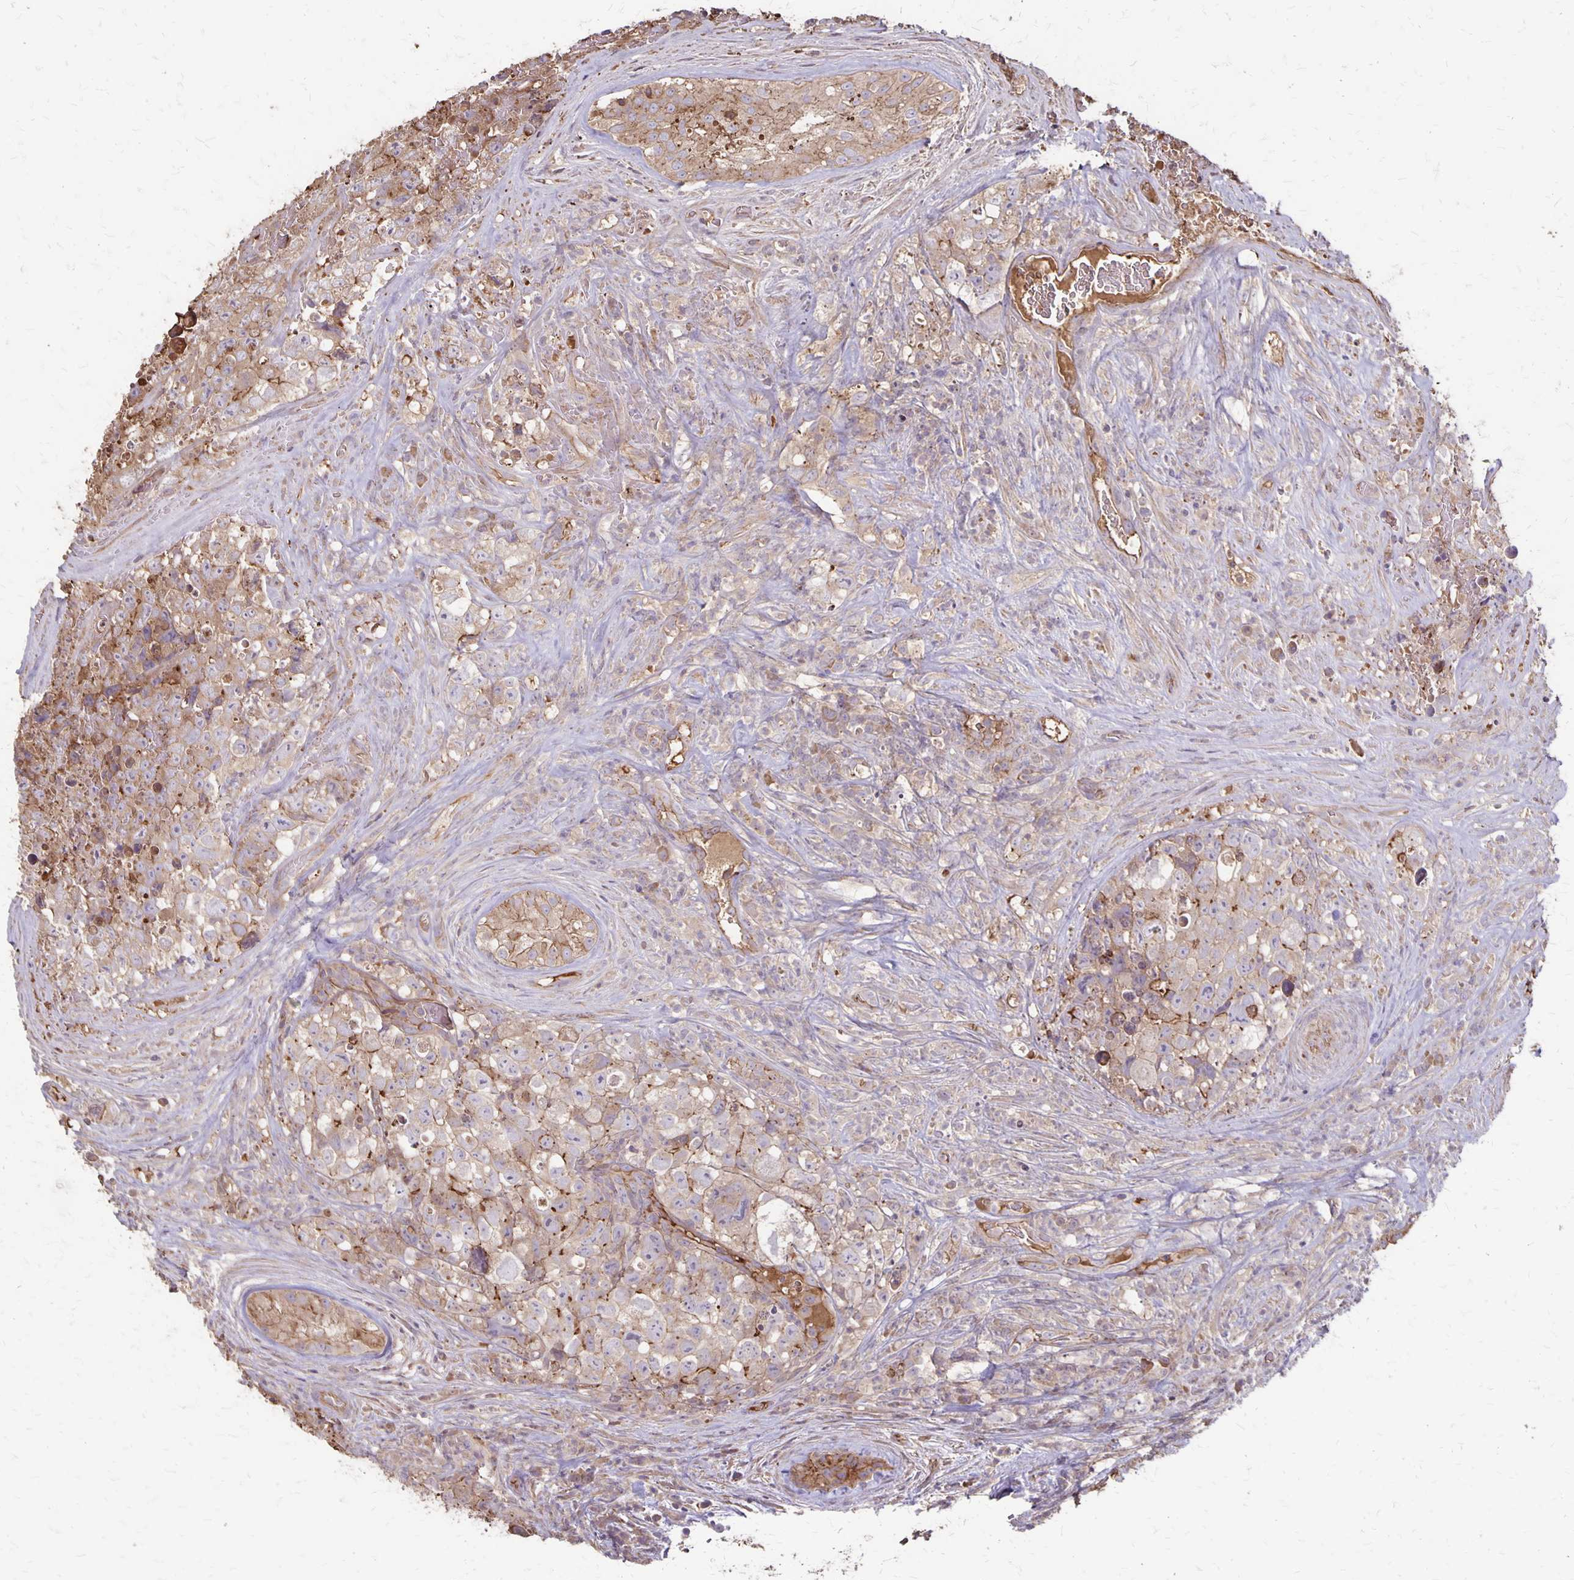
{"staining": {"intensity": "weak", "quantity": "25%-75%", "location": "cytoplasmic/membranous"}, "tissue": "testis cancer", "cell_type": "Tumor cells", "image_type": "cancer", "snomed": [{"axis": "morphology", "description": "Carcinoma, Embryonal, NOS"}, {"axis": "topography", "description": "Testis"}], "caption": "Tumor cells exhibit low levels of weak cytoplasmic/membranous staining in about 25%-75% of cells in embryonal carcinoma (testis).", "gene": "PROM2", "patient": {"sex": "male", "age": 18}}